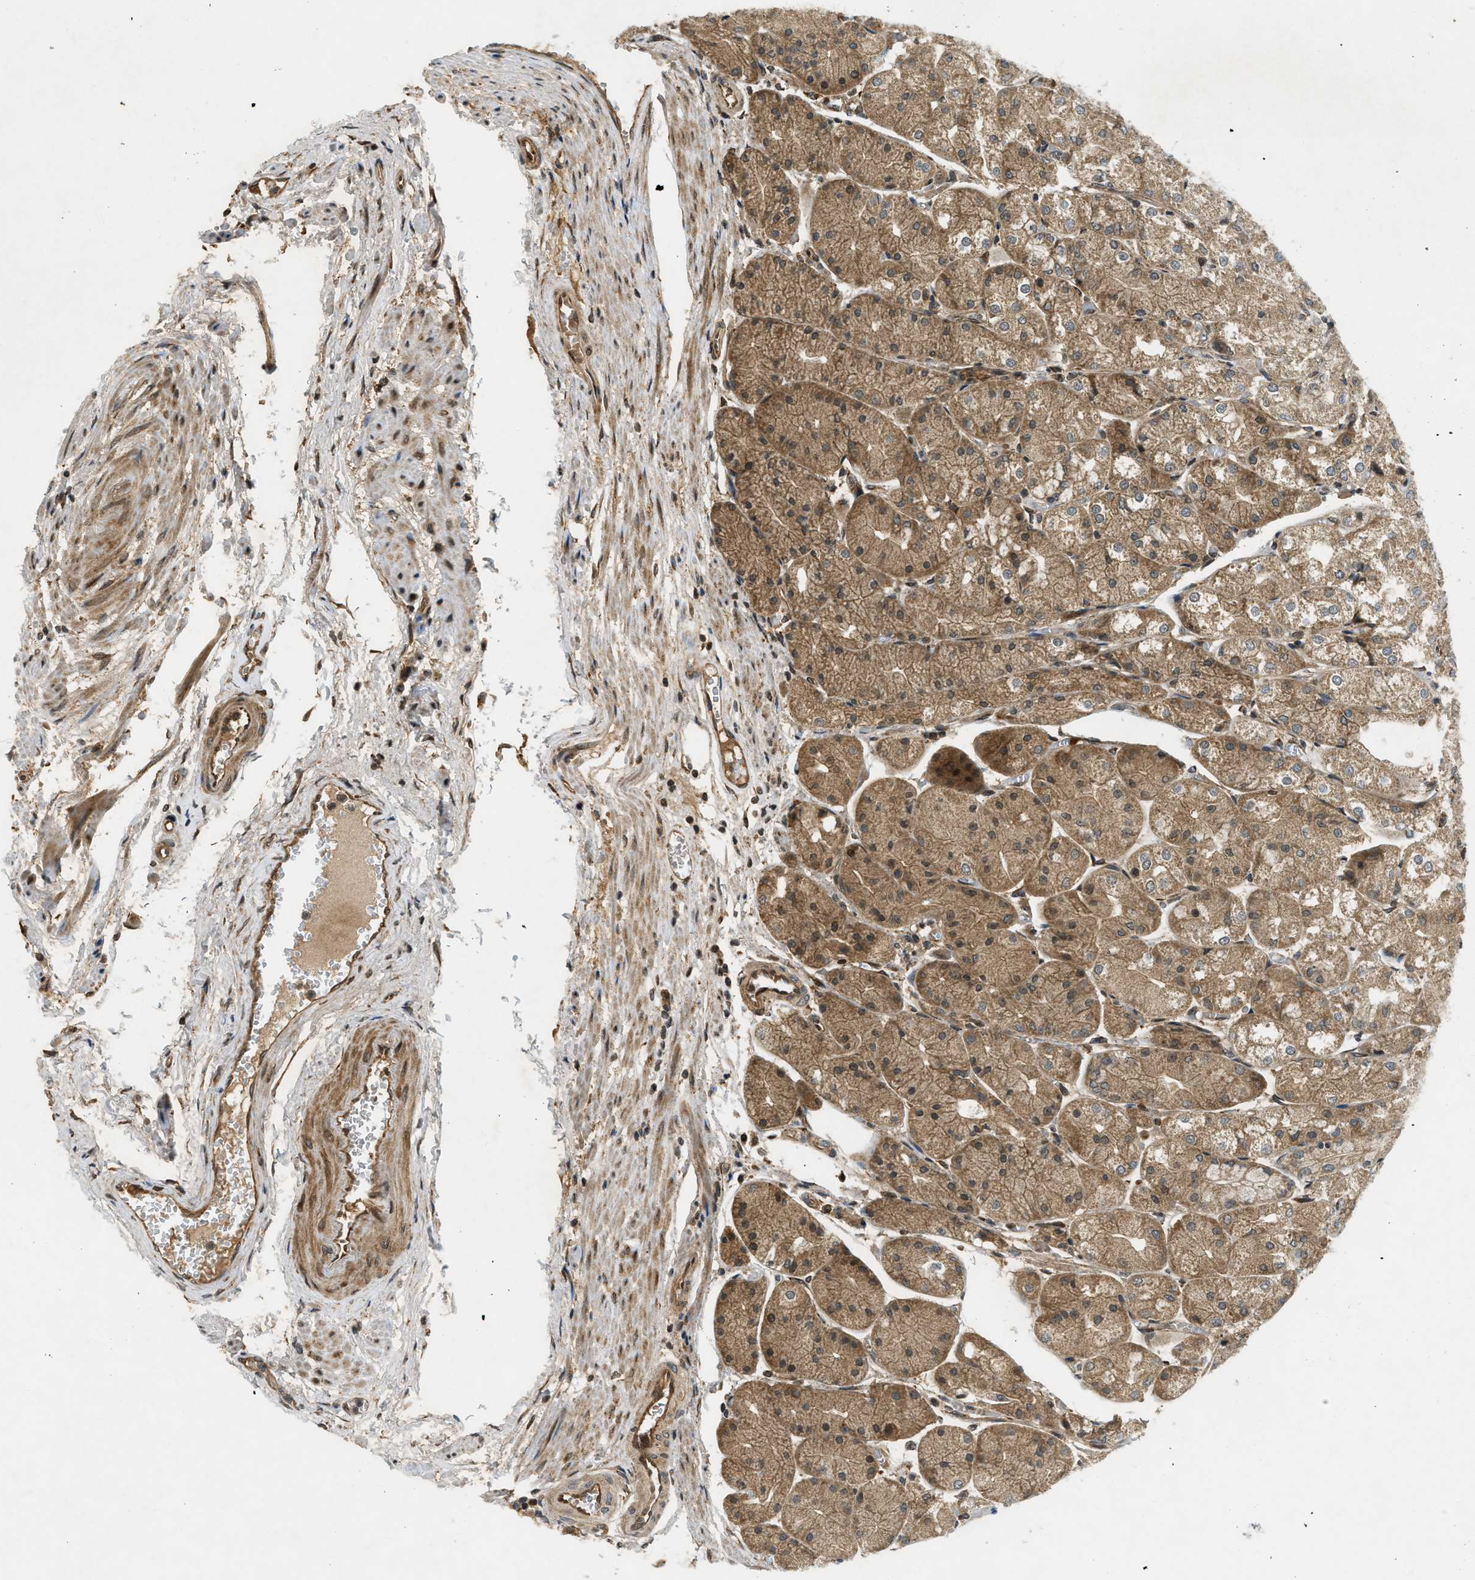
{"staining": {"intensity": "moderate", "quantity": ">75%", "location": "cytoplasmic/membranous"}, "tissue": "stomach", "cell_type": "Glandular cells", "image_type": "normal", "snomed": [{"axis": "morphology", "description": "Normal tissue, NOS"}, {"axis": "topography", "description": "Stomach, upper"}], "caption": "Normal stomach was stained to show a protein in brown. There is medium levels of moderate cytoplasmic/membranous expression in approximately >75% of glandular cells.", "gene": "EIF2AK3", "patient": {"sex": "male", "age": 72}}